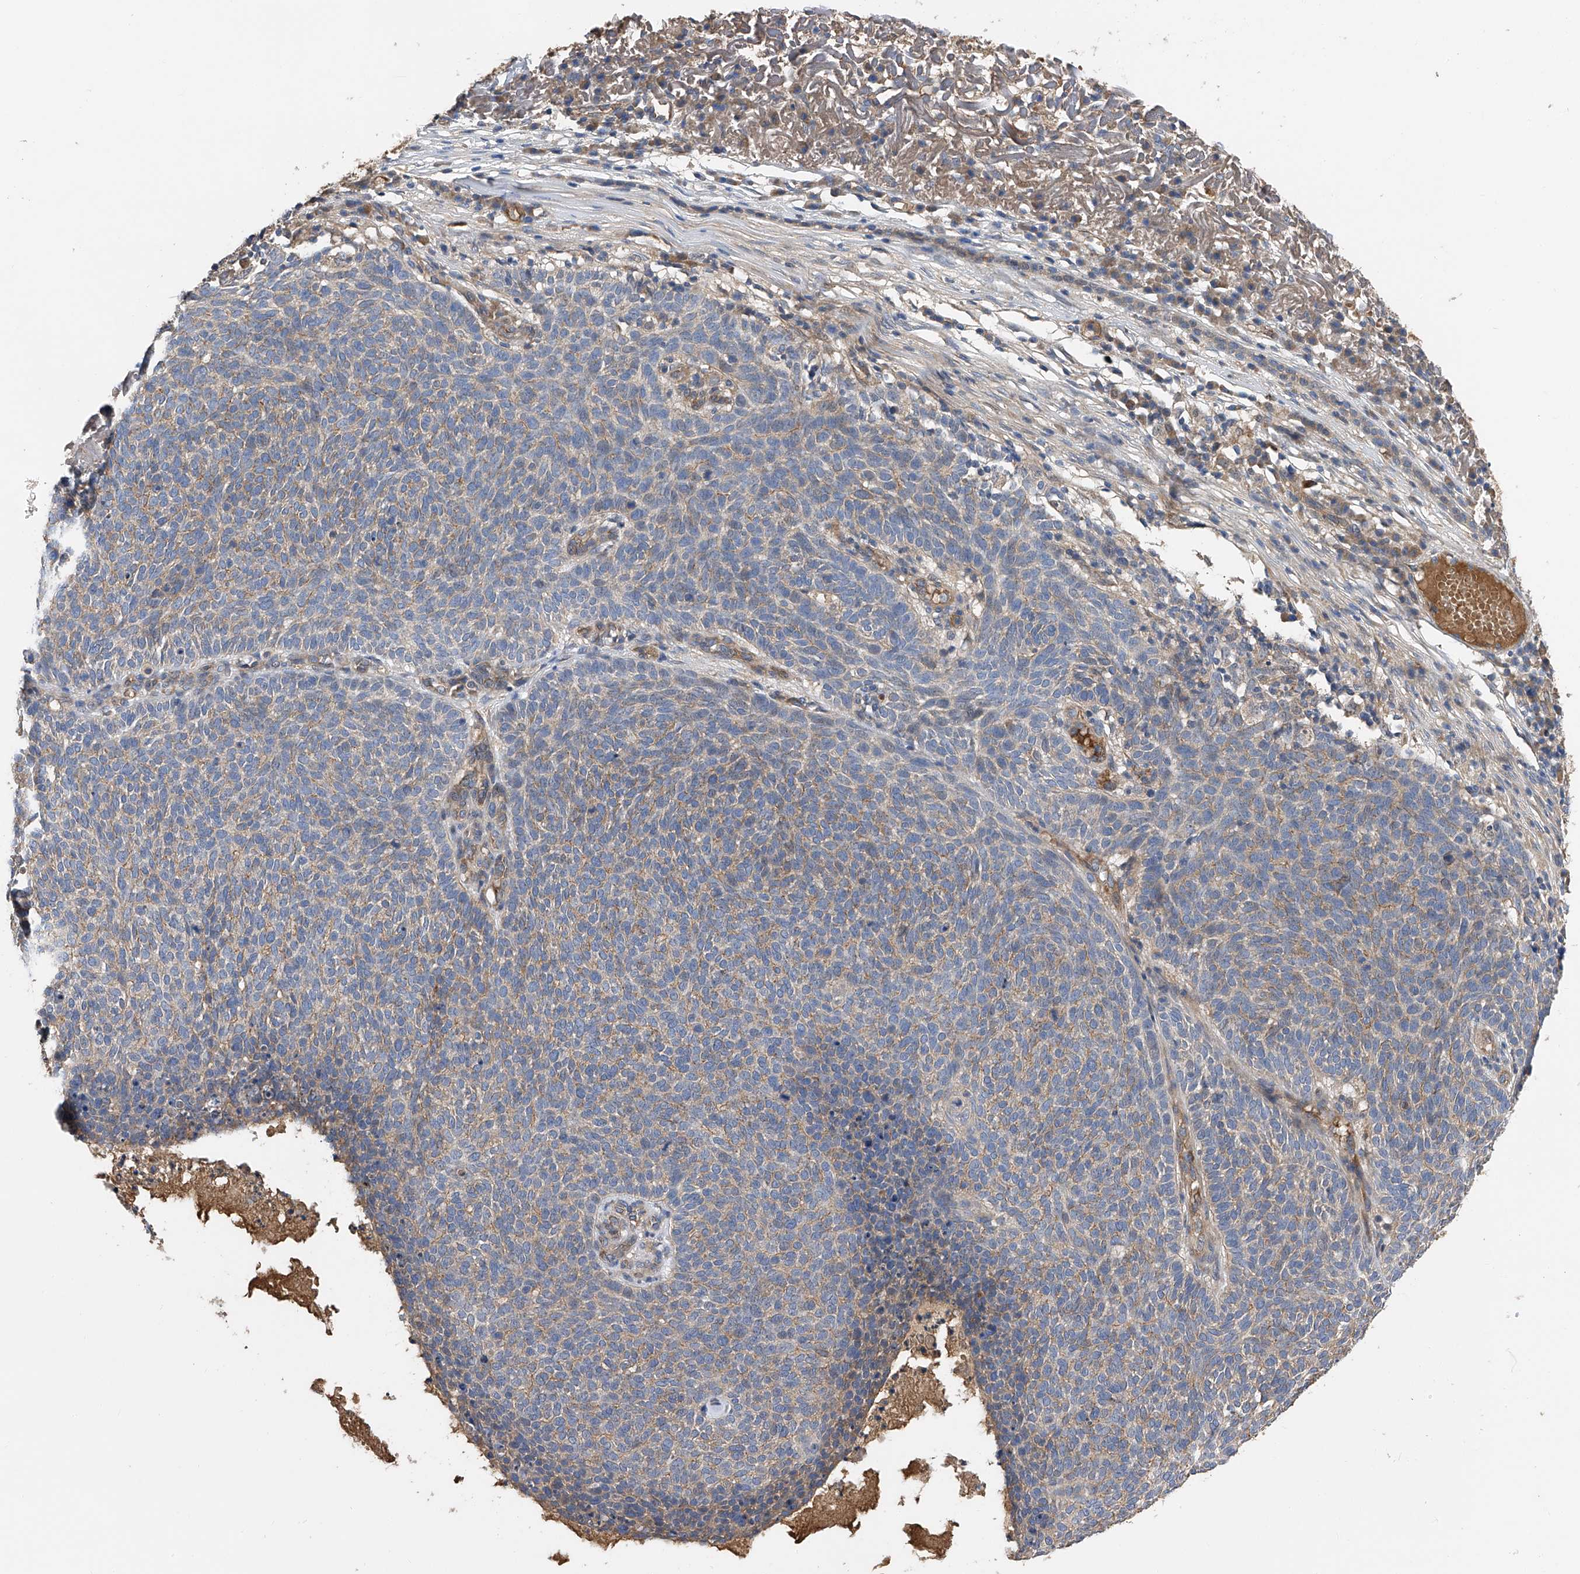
{"staining": {"intensity": "weak", "quantity": "25%-75%", "location": "cytoplasmic/membranous"}, "tissue": "skin cancer", "cell_type": "Tumor cells", "image_type": "cancer", "snomed": [{"axis": "morphology", "description": "Squamous cell carcinoma, NOS"}, {"axis": "topography", "description": "Skin"}], "caption": "Skin cancer (squamous cell carcinoma) was stained to show a protein in brown. There is low levels of weak cytoplasmic/membranous staining in approximately 25%-75% of tumor cells.", "gene": "PTK2", "patient": {"sex": "female", "age": 90}}